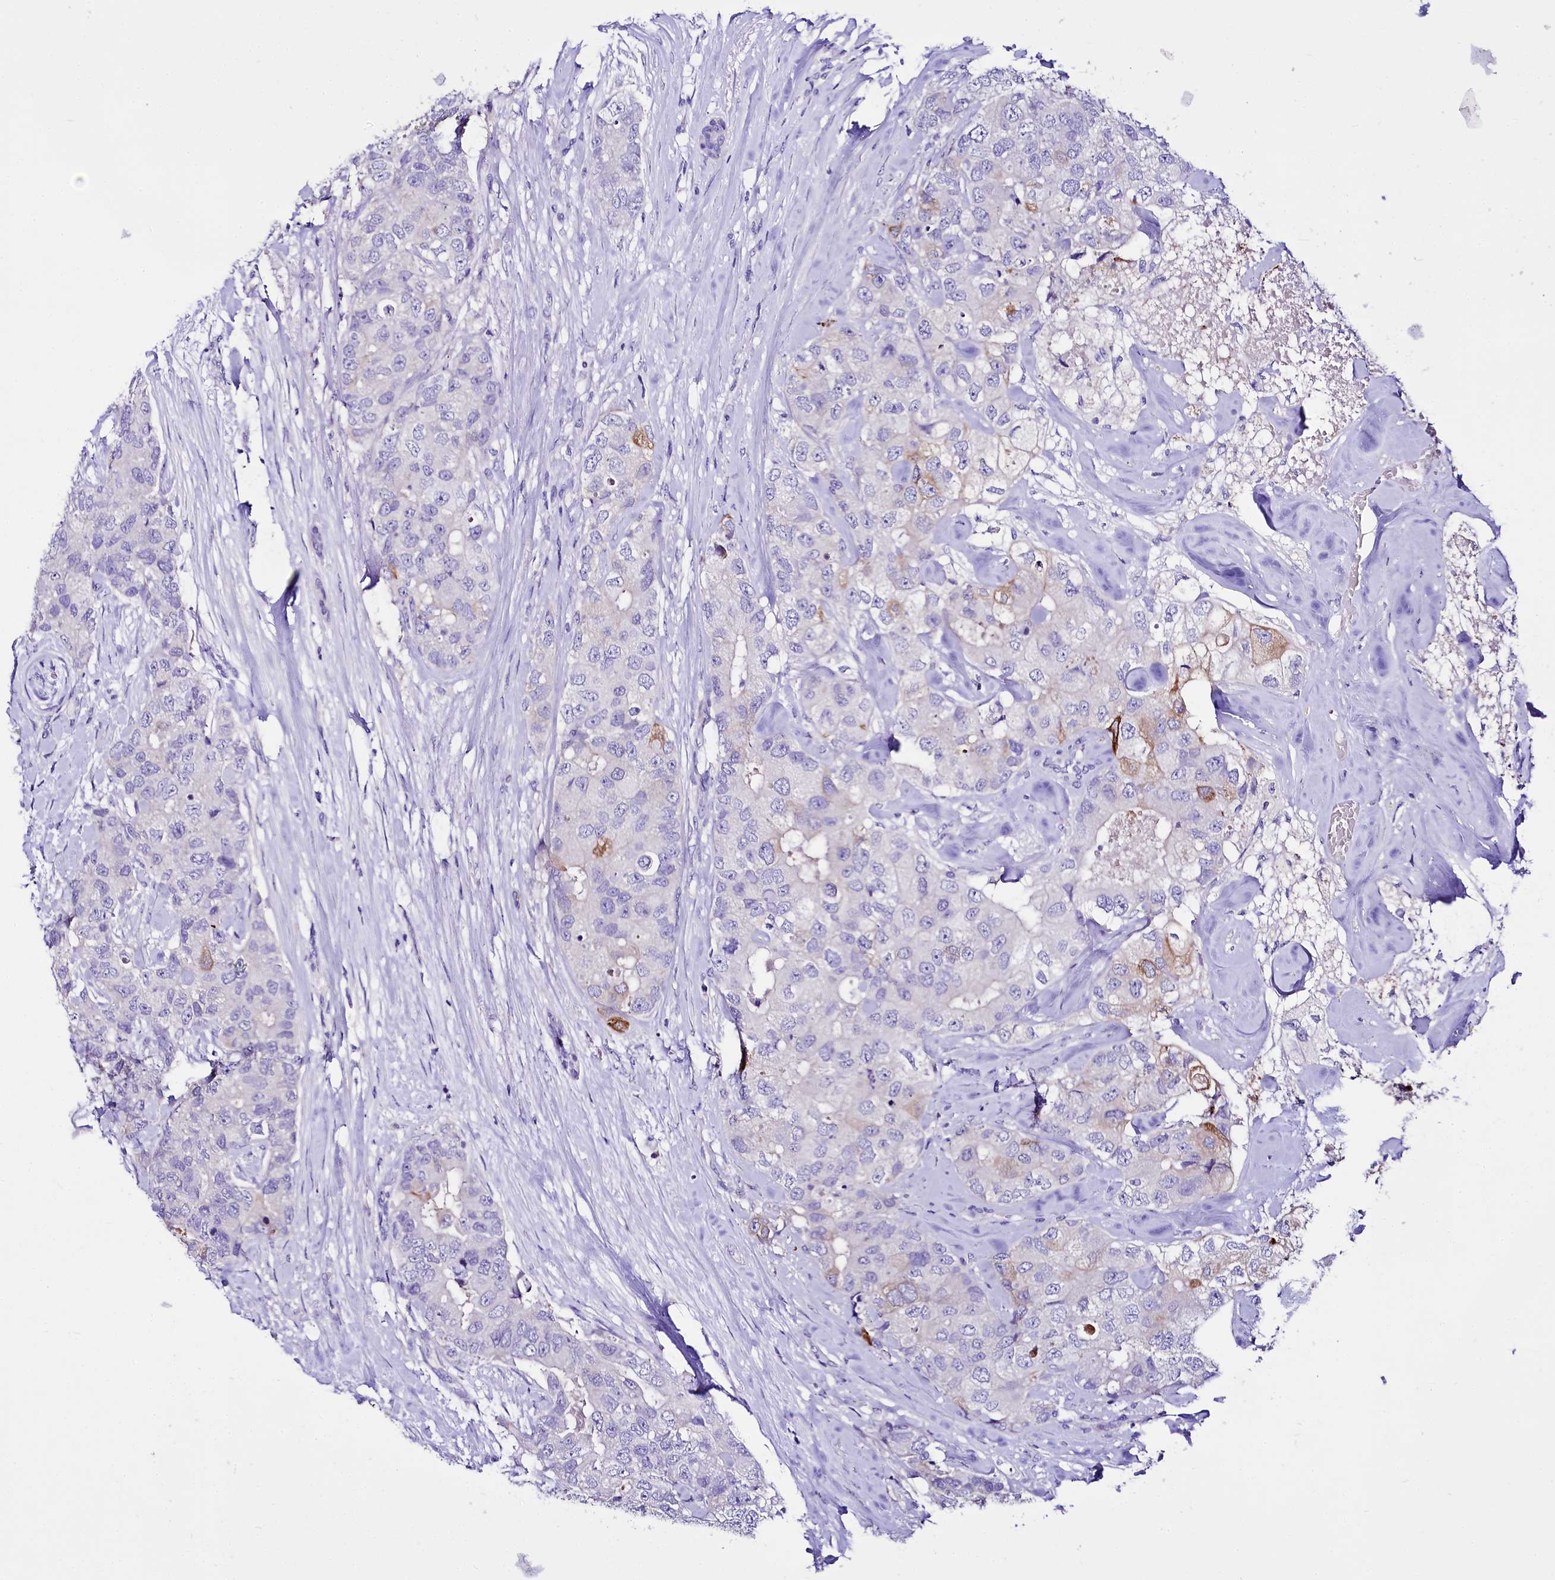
{"staining": {"intensity": "moderate", "quantity": "<25%", "location": "cytoplasmic/membranous"}, "tissue": "breast cancer", "cell_type": "Tumor cells", "image_type": "cancer", "snomed": [{"axis": "morphology", "description": "Duct carcinoma"}, {"axis": "topography", "description": "Breast"}], "caption": "Immunohistochemical staining of human breast cancer (infiltrating ductal carcinoma) shows moderate cytoplasmic/membranous protein staining in approximately <25% of tumor cells. (brown staining indicates protein expression, while blue staining denotes nuclei).", "gene": "A2ML1", "patient": {"sex": "female", "age": 62}}